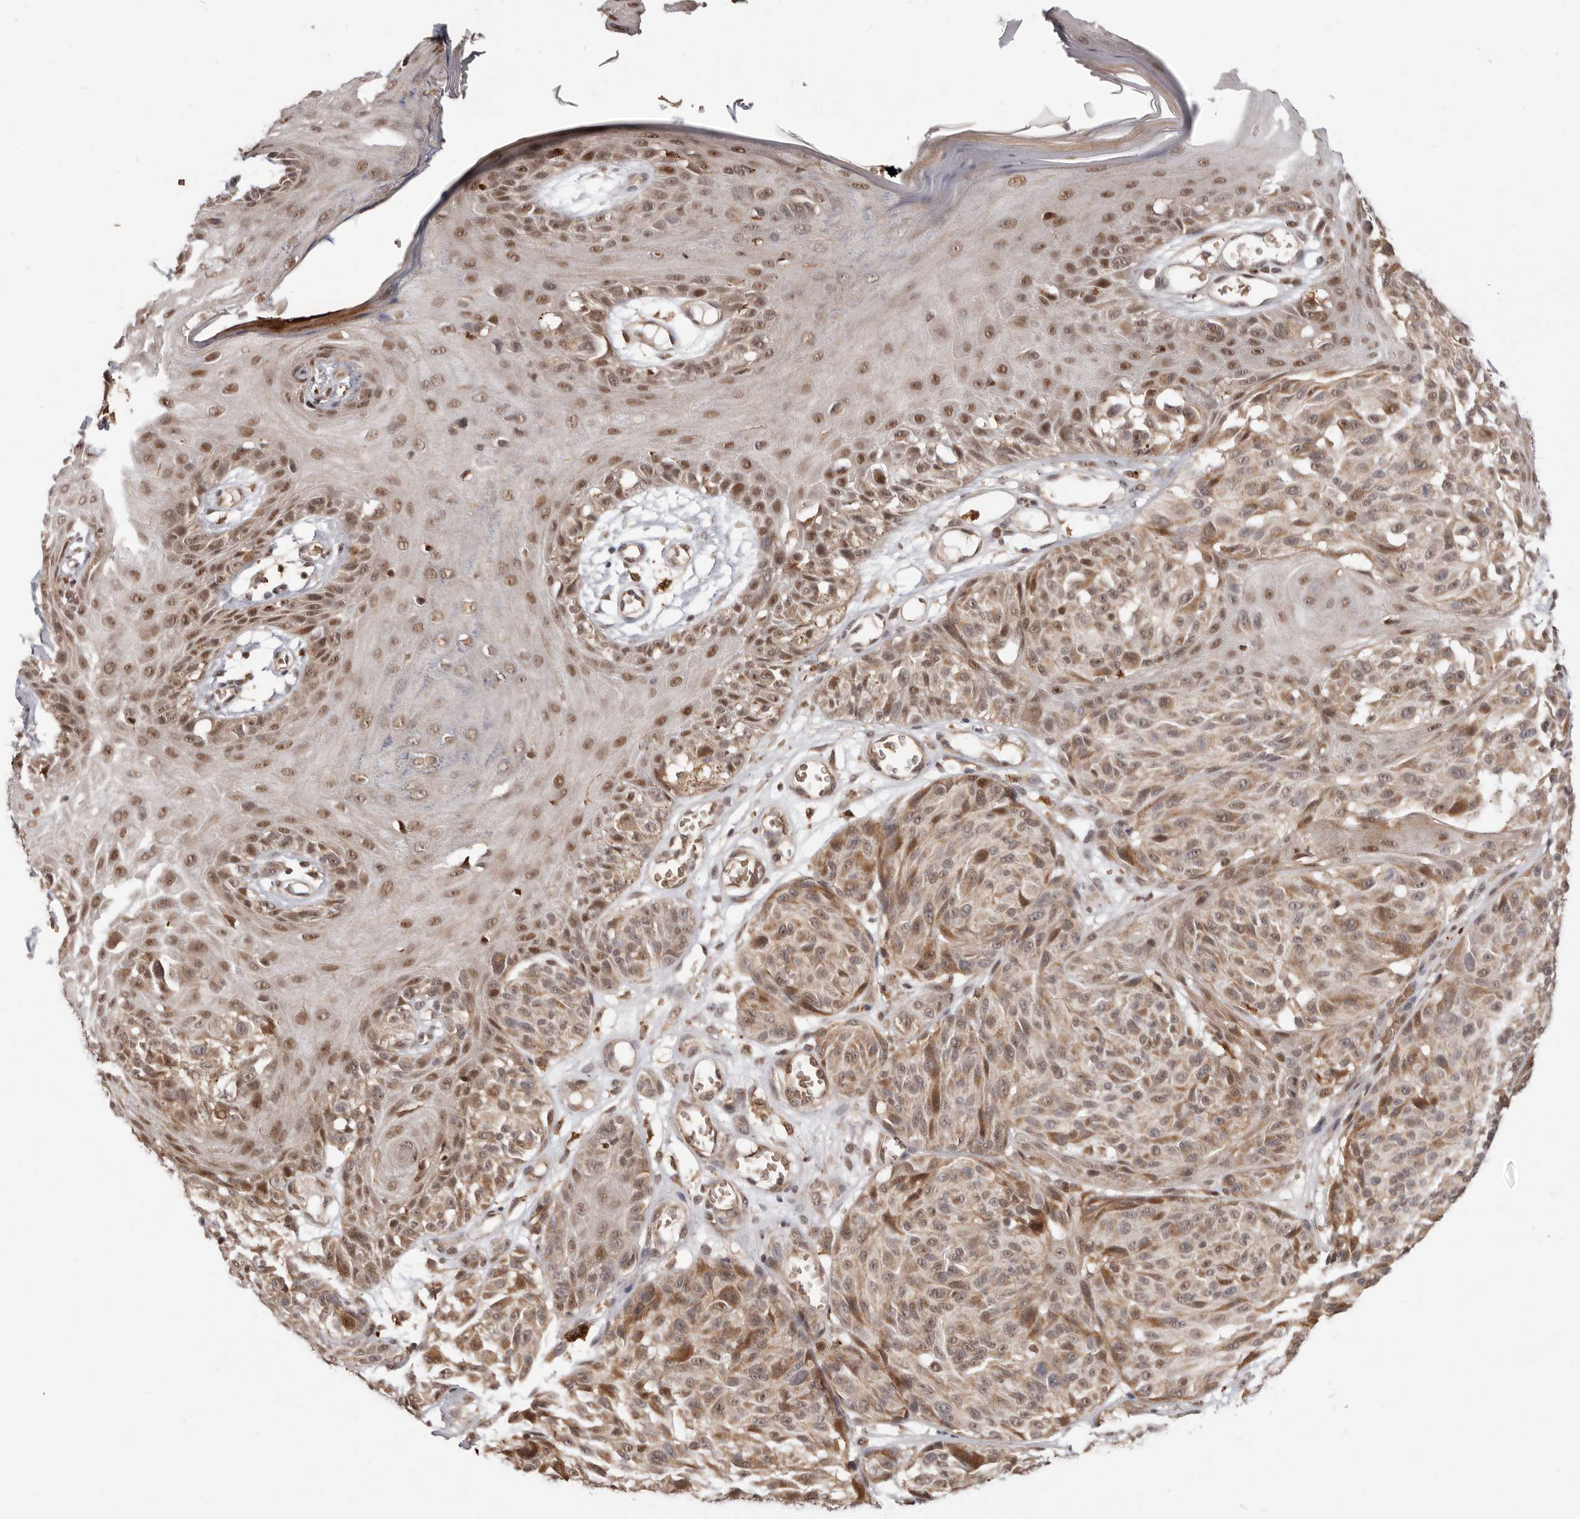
{"staining": {"intensity": "weak", "quantity": ">75%", "location": "cytoplasmic/membranous,nuclear"}, "tissue": "melanoma", "cell_type": "Tumor cells", "image_type": "cancer", "snomed": [{"axis": "morphology", "description": "Malignant melanoma, NOS"}, {"axis": "topography", "description": "Skin"}], "caption": "Immunohistochemical staining of human malignant melanoma demonstrates weak cytoplasmic/membranous and nuclear protein positivity in about >75% of tumor cells.", "gene": "NCOA3", "patient": {"sex": "male", "age": 83}}